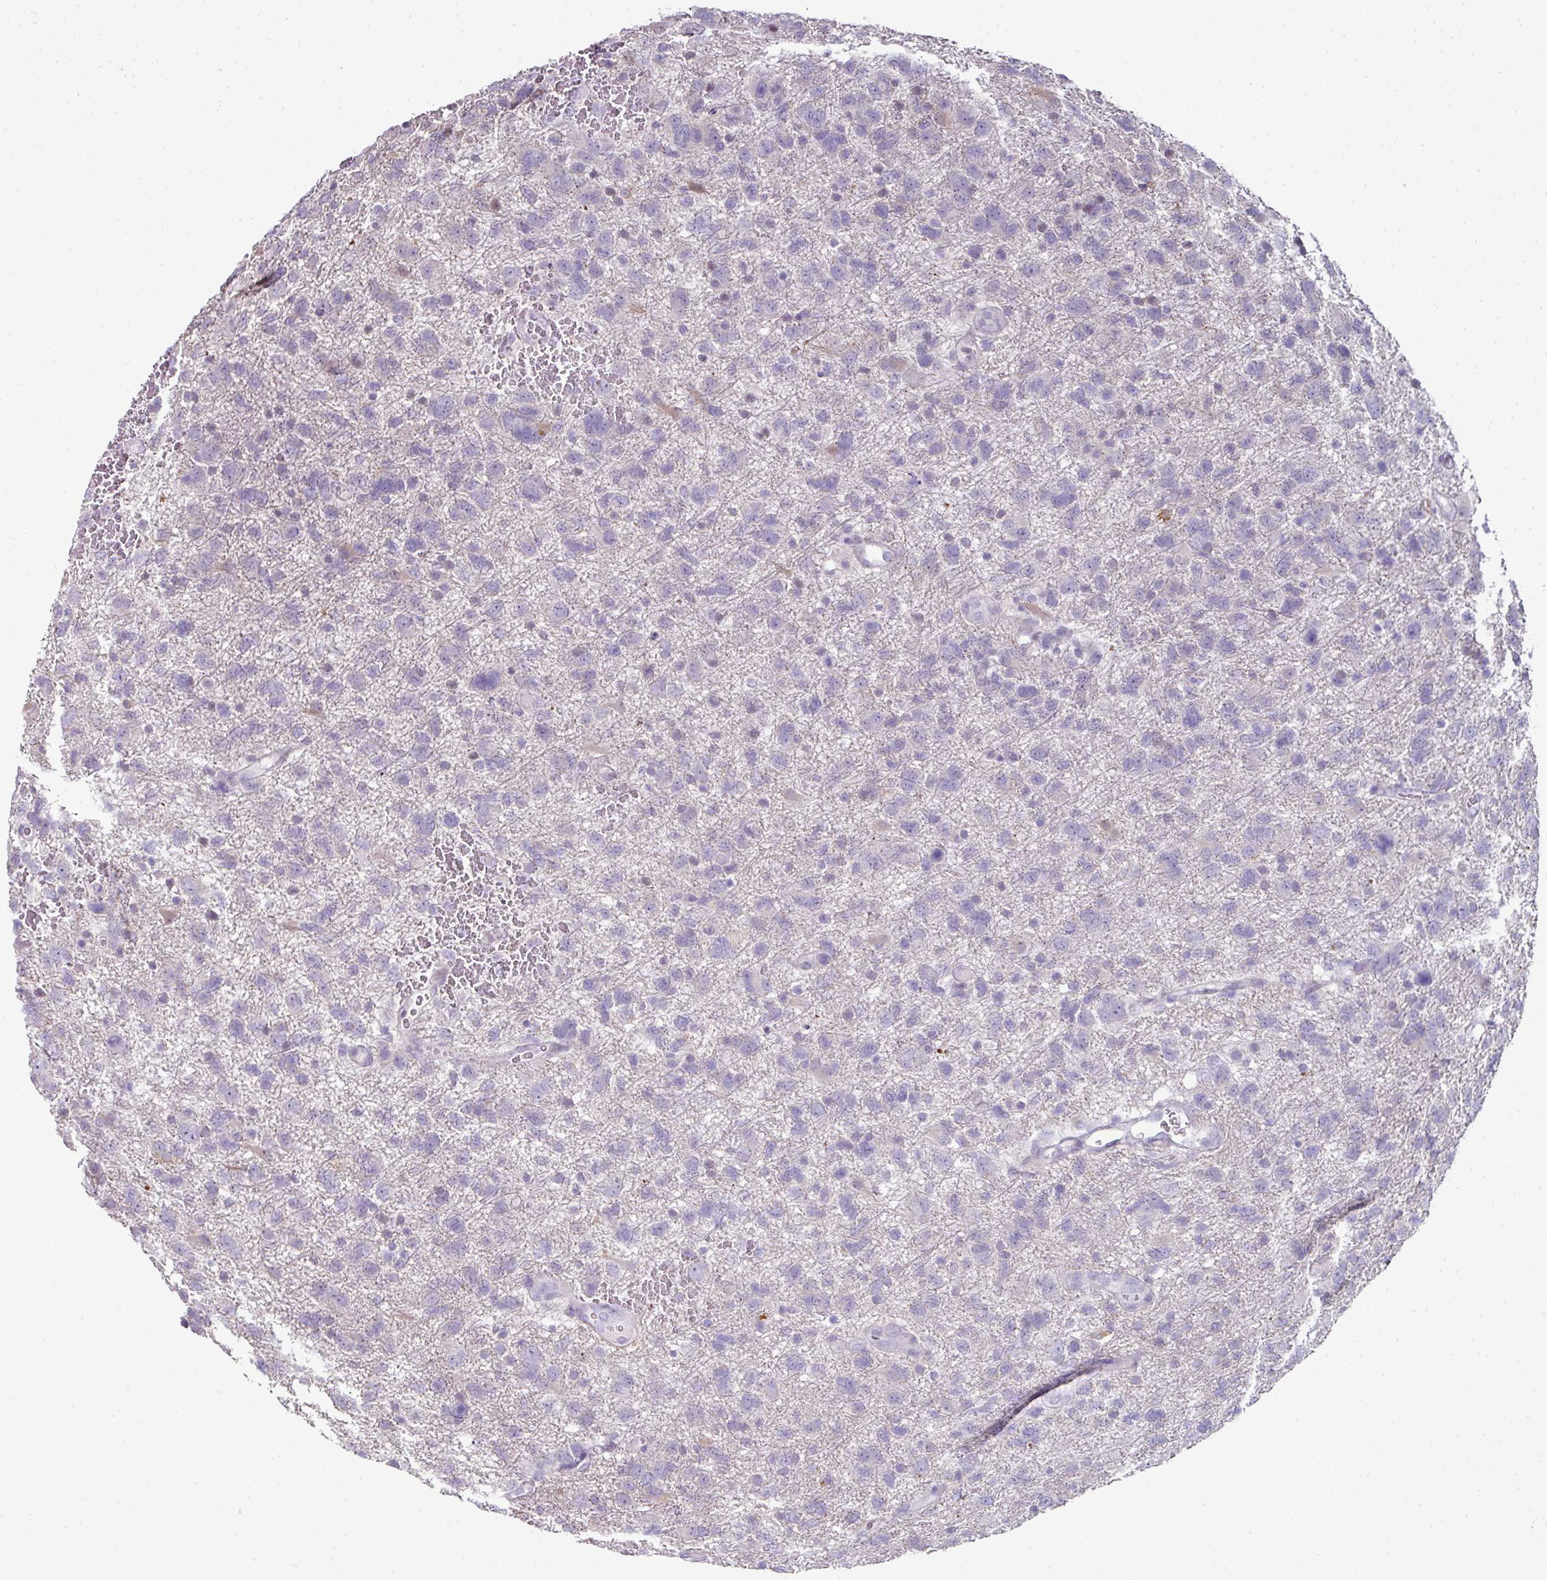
{"staining": {"intensity": "negative", "quantity": "none", "location": "none"}, "tissue": "glioma", "cell_type": "Tumor cells", "image_type": "cancer", "snomed": [{"axis": "morphology", "description": "Glioma, malignant, High grade"}, {"axis": "topography", "description": "Brain"}], "caption": "A micrograph of glioma stained for a protein exhibits no brown staining in tumor cells.", "gene": "ANKRD18A", "patient": {"sex": "male", "age": 61}}